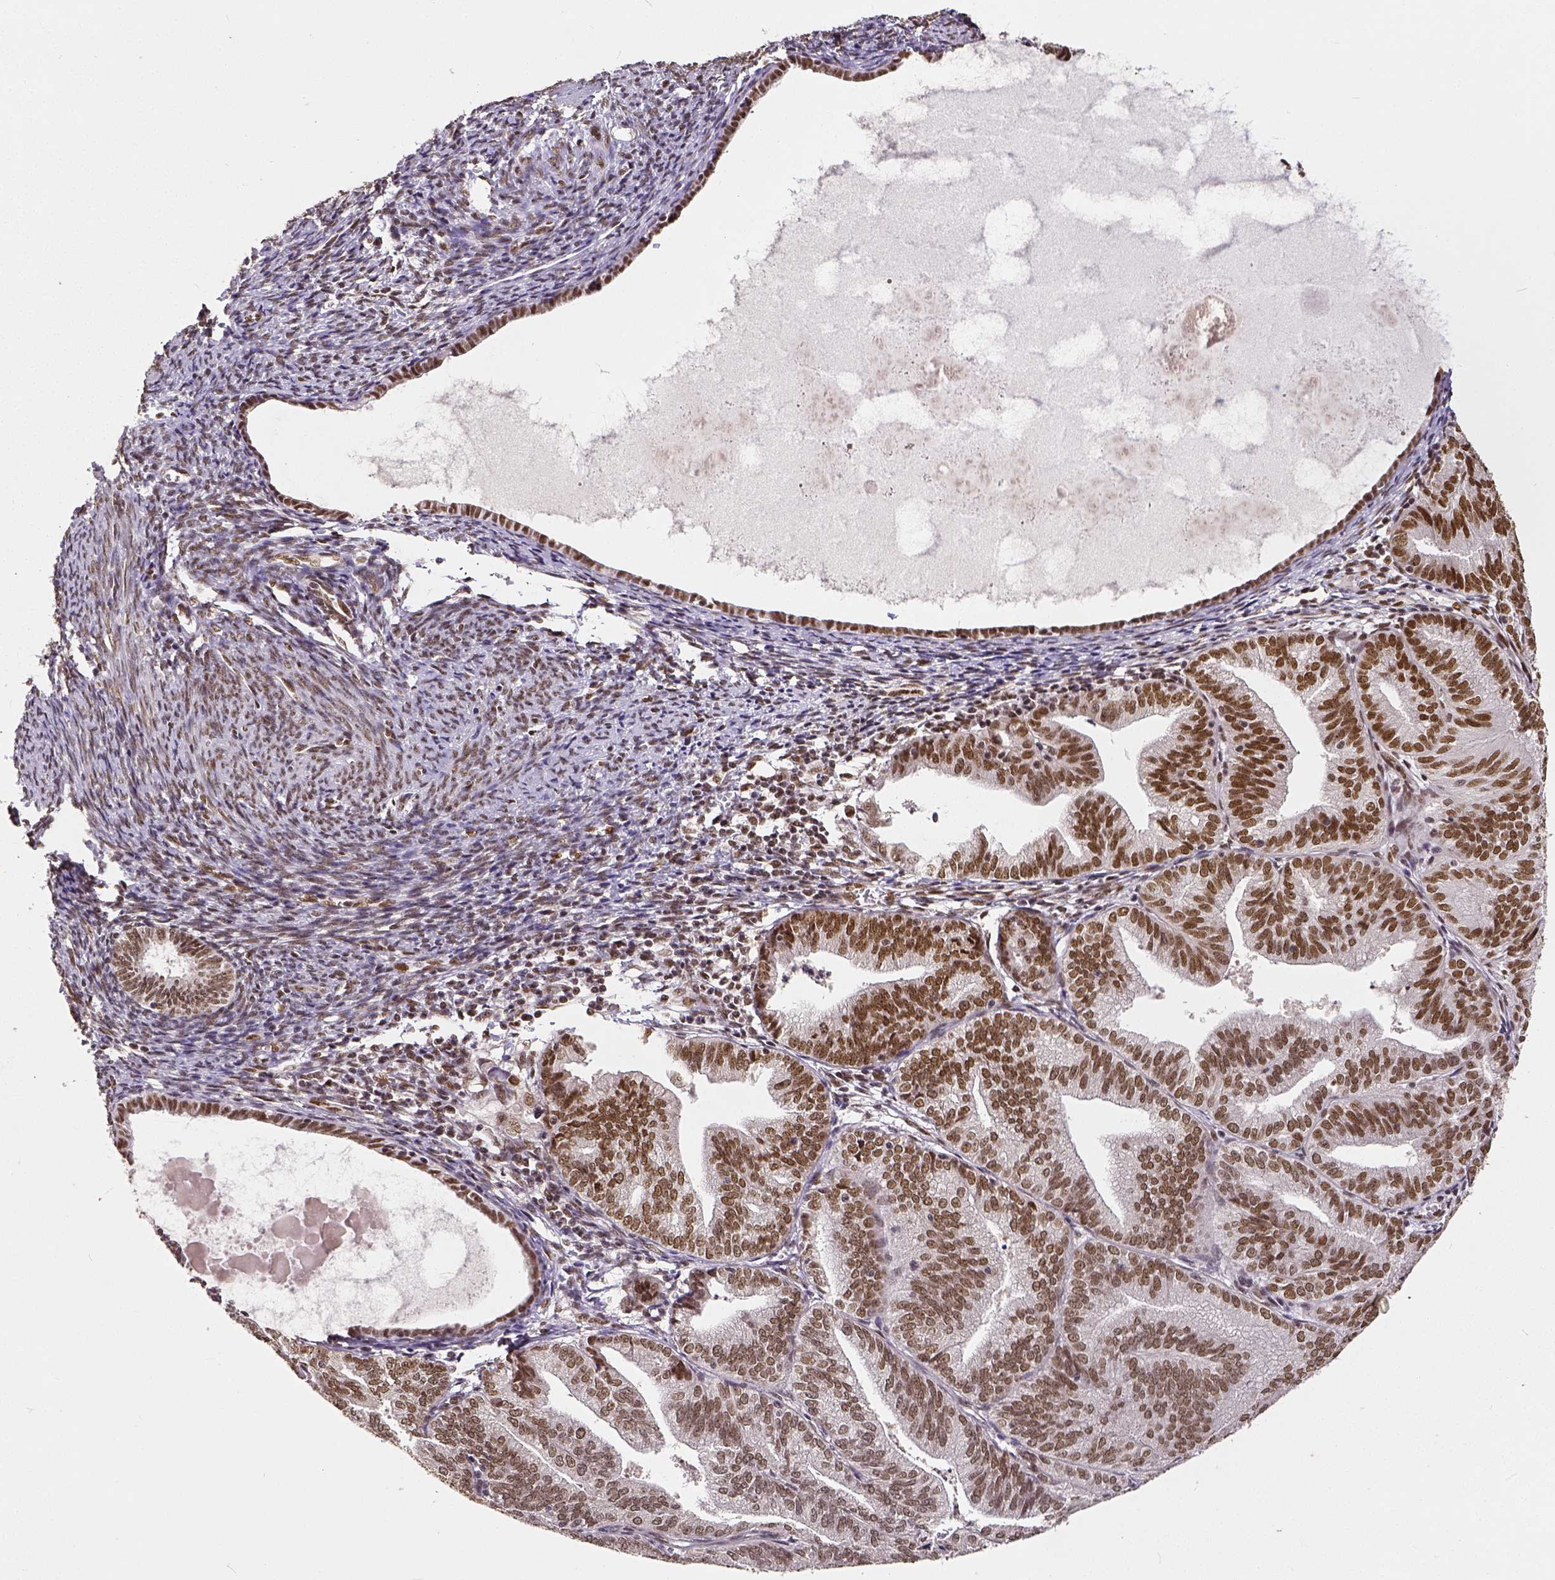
{"staining": {"intensity": "moderate", "quantity": "25%-75%", "location": "nuclear"}, "tissue": "endometrial cancer", "cell_type": "Tumor cells", "image_type": "cancer", "snomed": [{"axis": "morphology", "description": "Adenocarcinoma, NOS"}, {"axis": "topography", "description": "Endometrium"}], "caption": "Immunohistochemistry (IHC) (DAB (3,3'-diaminobenzidine)) staining of endometrial cancer exhibits moderate nuclear protein expression in approximately 25%-75% of tumor cells.", "gene": "ATRX", "patient": {"sex": "female", "age": 70}}